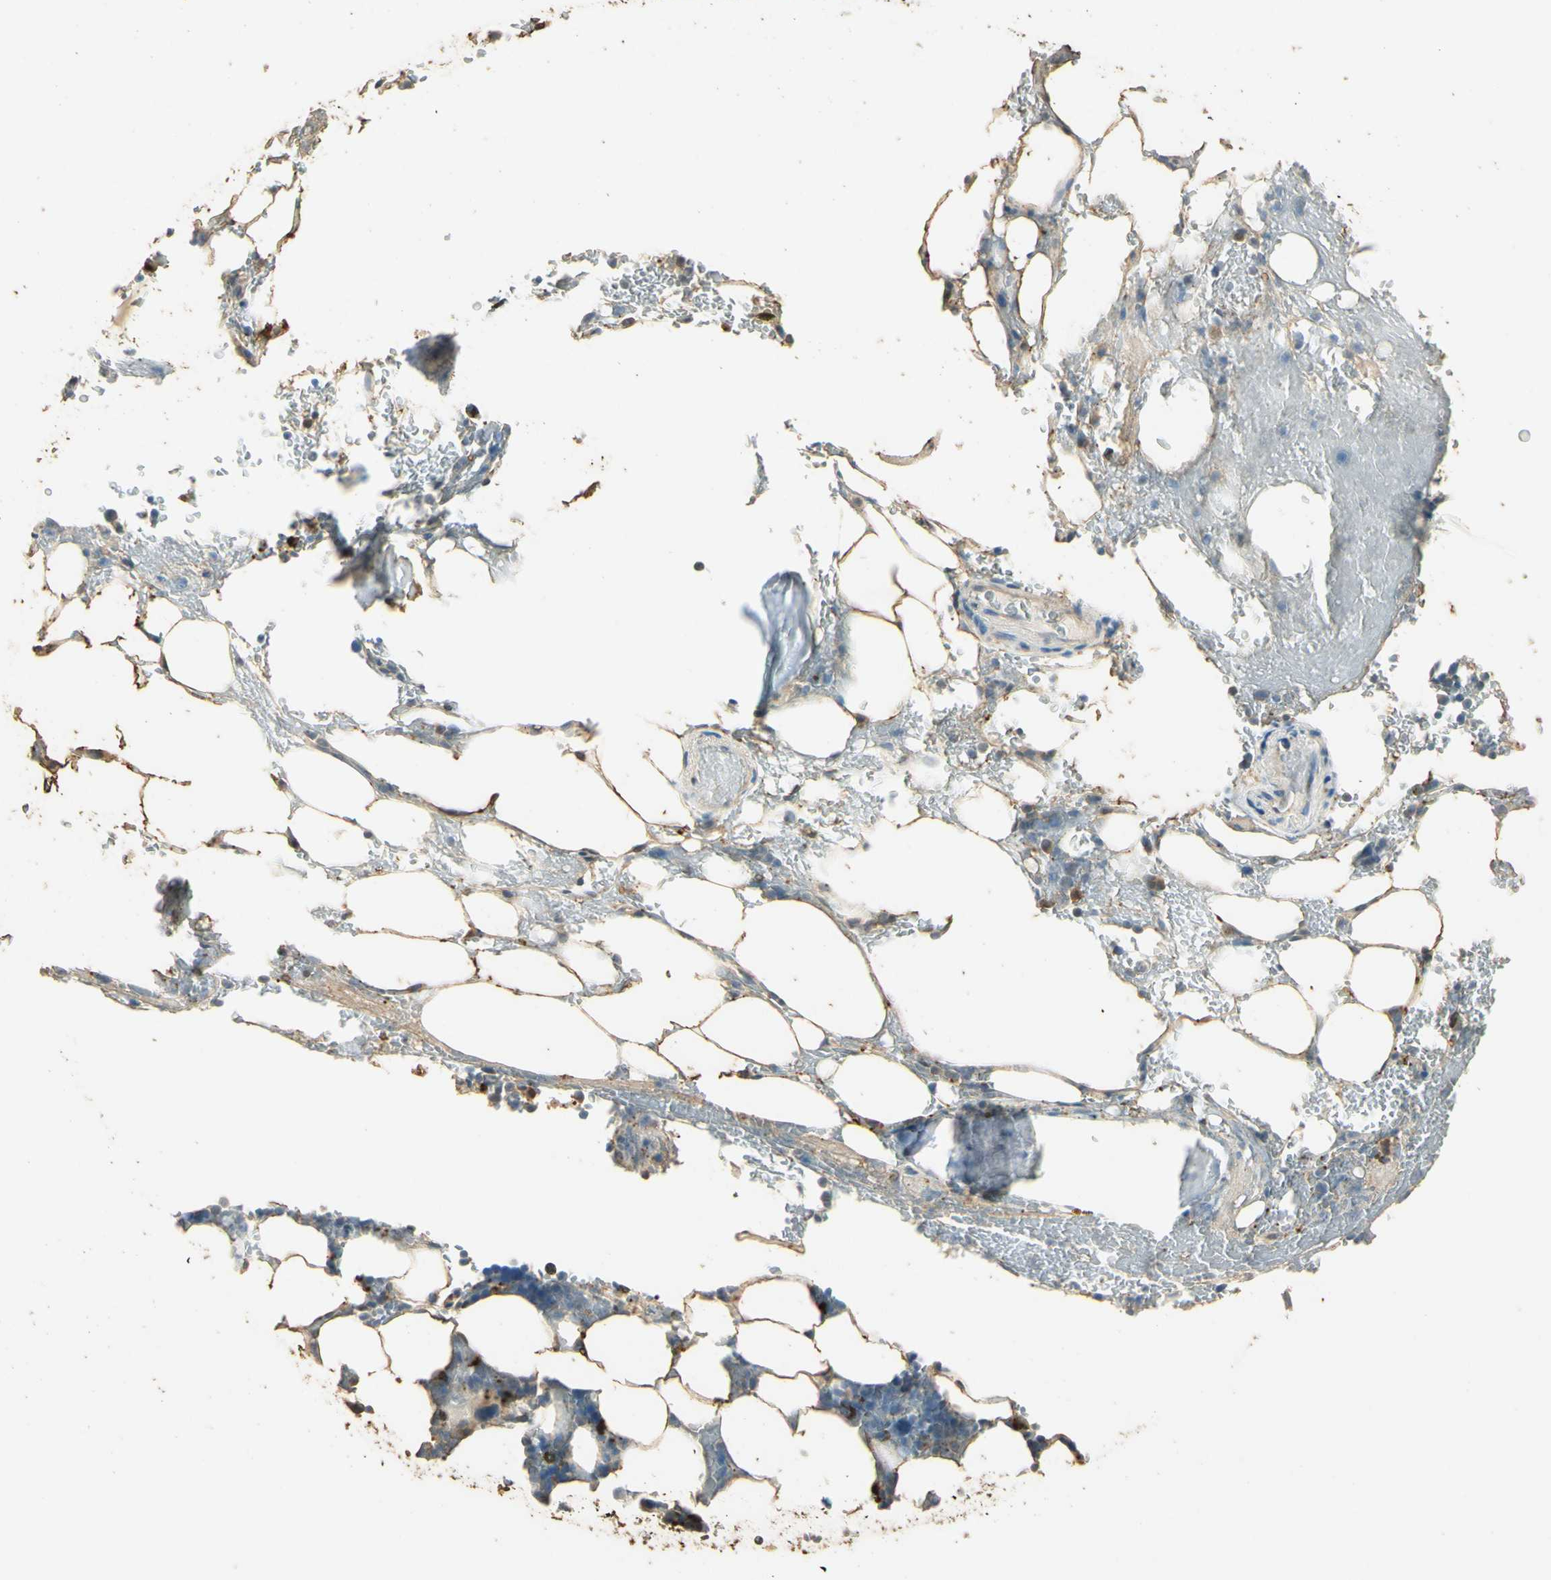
{"staining": {"intensity": "negative", "quantity": "none", "location": "none"}, "tissue": "bone marrow", "cell_type": "Hematopoietic cells", "image_type": "normal", "snomed": [{"axis": "morphology", "description": "Normal tissue, NOS"}, {"axis": "topography", "description": "Bone marrow"}], "caption": "Immunohistochemistry (IHC) of normal bone marrow reveals no positivity in hematopoietic cells.", "gene": "ARHGEF17", "patient": {"sex": "female", "age": 73}}